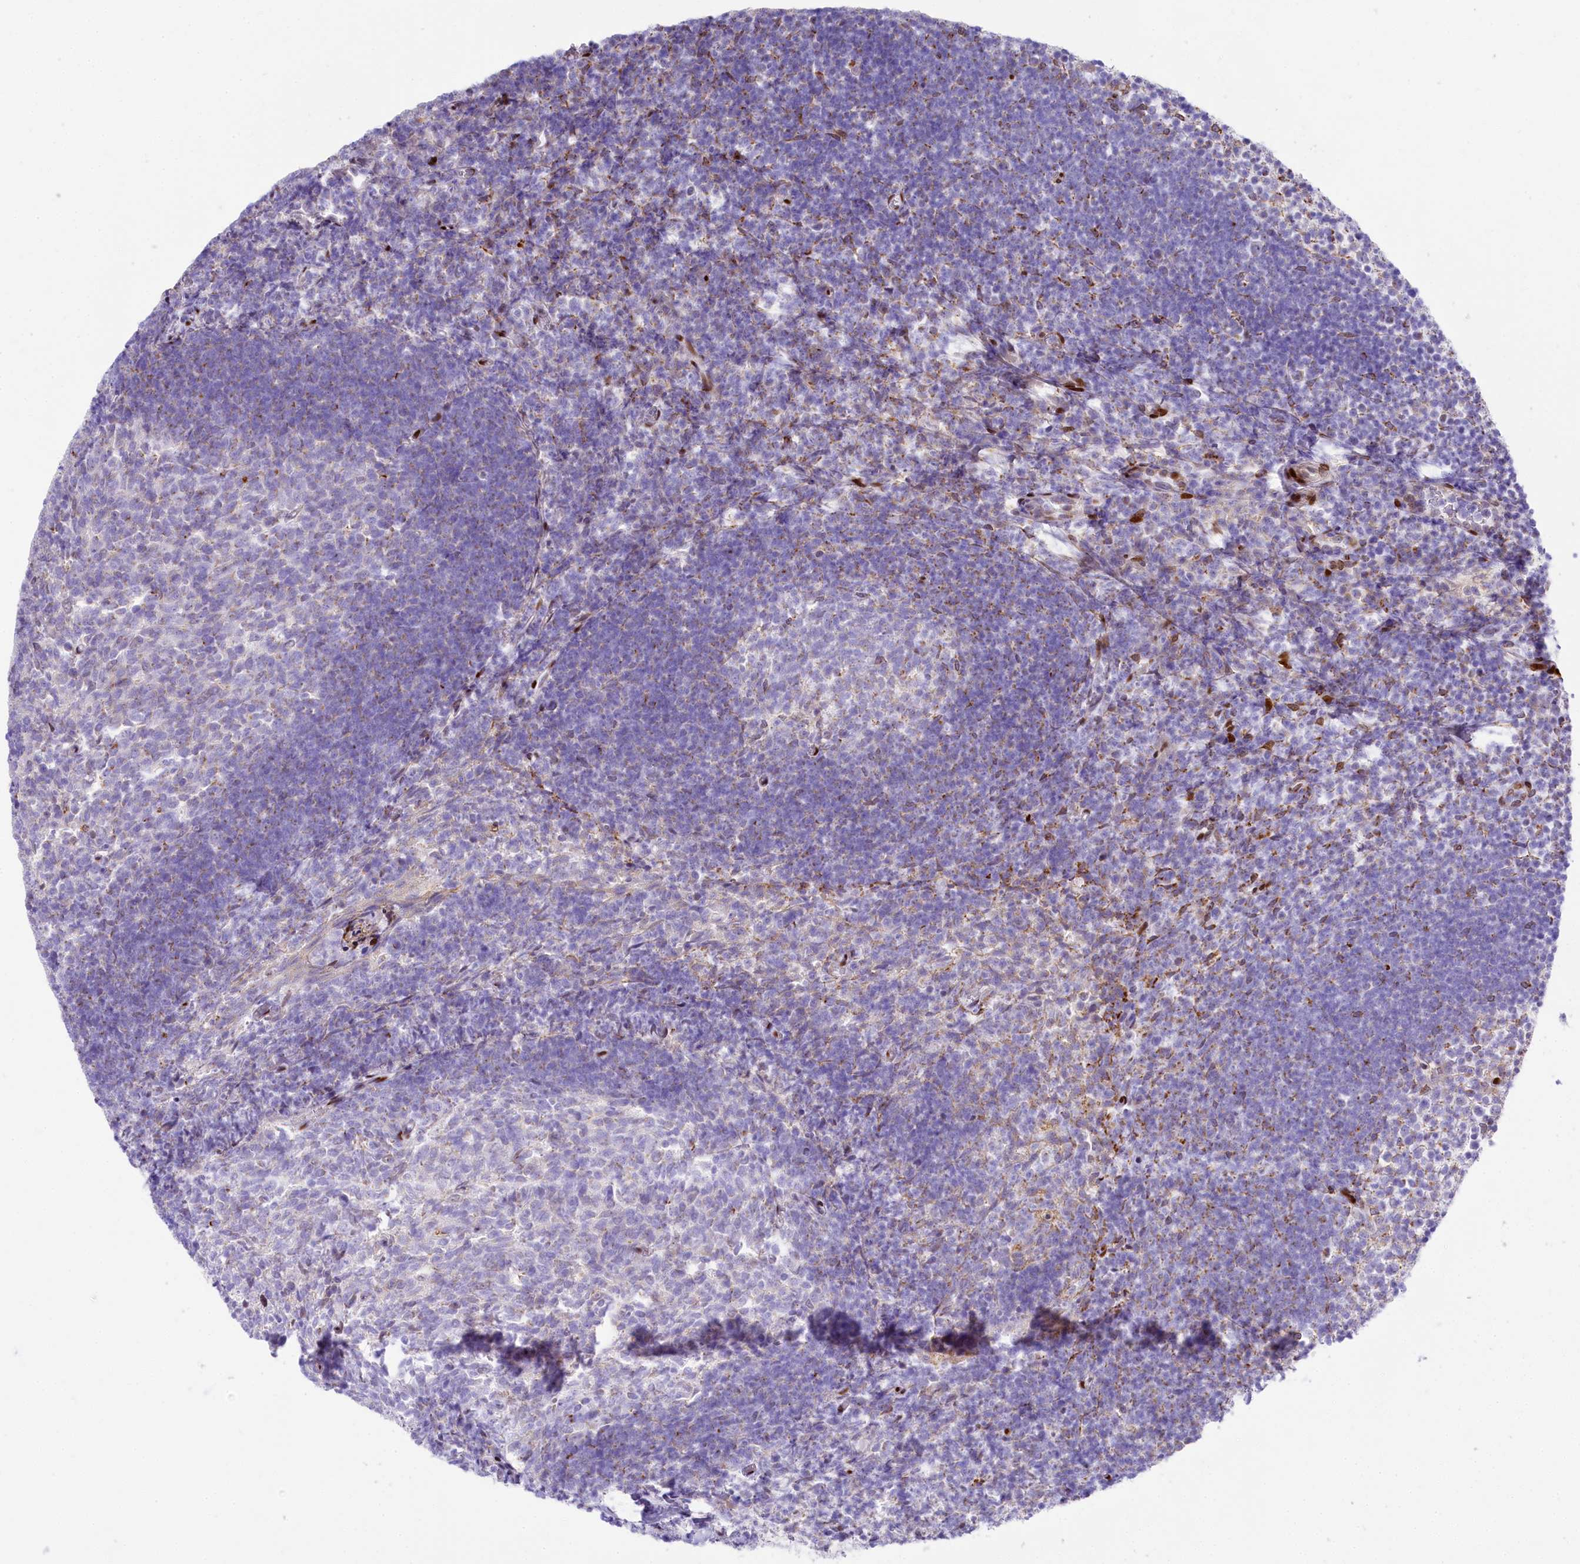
{"staining": {"intensity": "negative", "quantity": "none", "location": "none"}, "tissue": "tonsil", "cell_type": "Germinal center cells", "image_type": "normal", "snomed": [{"axis": "morphology", "description": "Normal tissue, NOS"}, {"axis": "topography", "description": "Tonsil"}], "caption": "Immunohistochemical staining of normal human tonsil exhibits no significant expression in germinal center cells.", "gene": "PPIP5K2", "patient": {"sex": "female", "age": 10}}